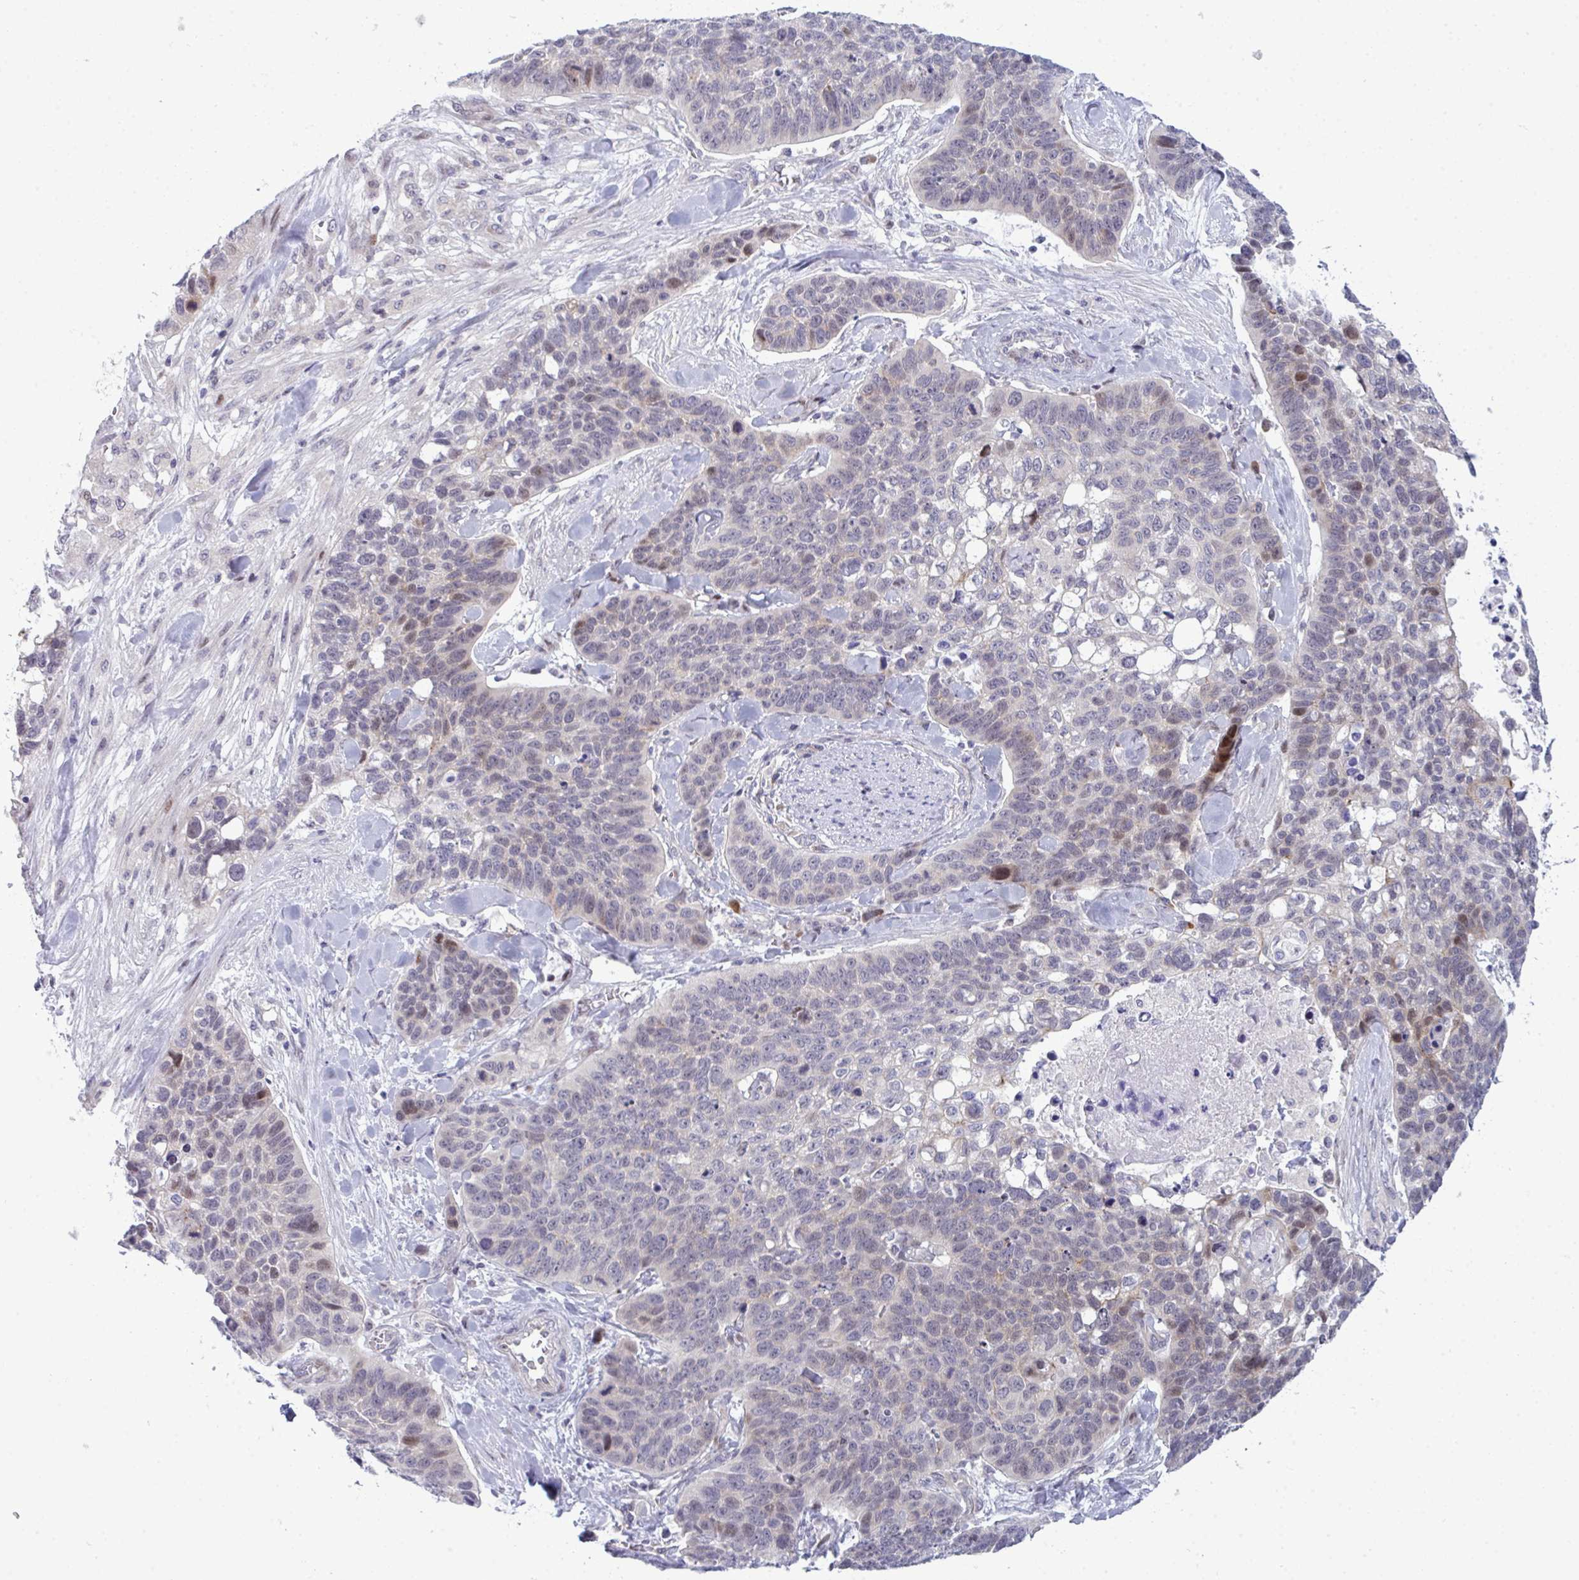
{"staining": {"intensity": "moderate", "quantity": "<25%", "location": "nuclear"}, "tissue": "lung cancer", "cell_type": "Tumor cells", "image_type": "cancer", "snomed": [{"axis": "morphology", "description": "Squamous cell carcinoma, NOS"}, {"axis": "topography", "description": "Lung"}], "caption": "Human lung cancer stained with a protein marker displays moderate staining in tumor cells.", "gene": "TAB1", "patient": {"sex": "male", "age": 62}}